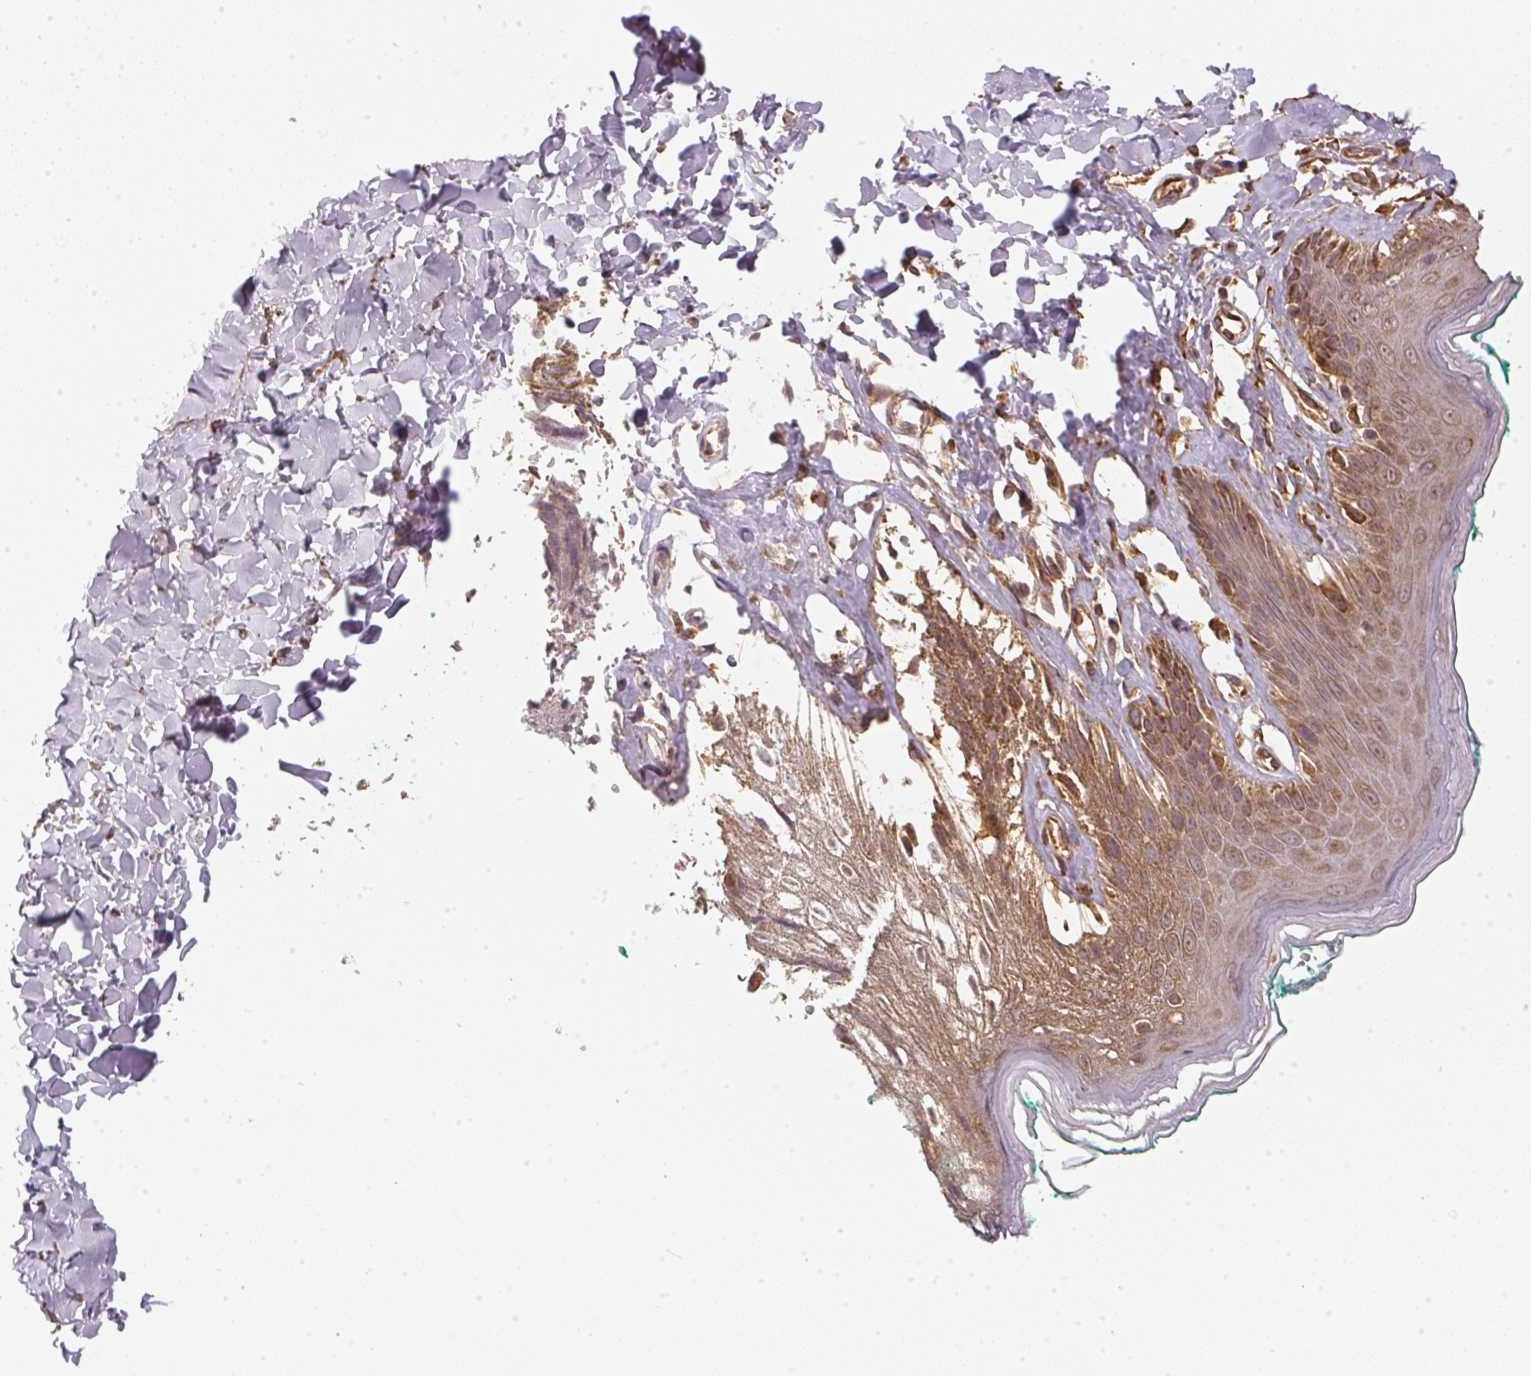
{"staining": {"intensity": "moderate", "quantity": ">75%", "location": "cytoplasmic/membranous"}, "tissue": "skin", "cell_type": "Epidermal cells", "image_type": "normal", "snomed": [{"axis": "morphology", "description": "Normal tissue, NOS"}, {"axis": "topography", "description": "Vulva"}, {"axis": "topography", "description": "Peripheral nerve tissue"}], "caption": "Immunohistochemistry histopathology image of normal skin: human skin stained using immunohistochemistry displays medium levels of moderate protein expression localized specifically in the cytoplasmic/membranous of epidermal cells, appearing as a cytoplasmic/membranous brown color.", "gene": "STRN4", "patient": {"sex": "female", "age": 66}}